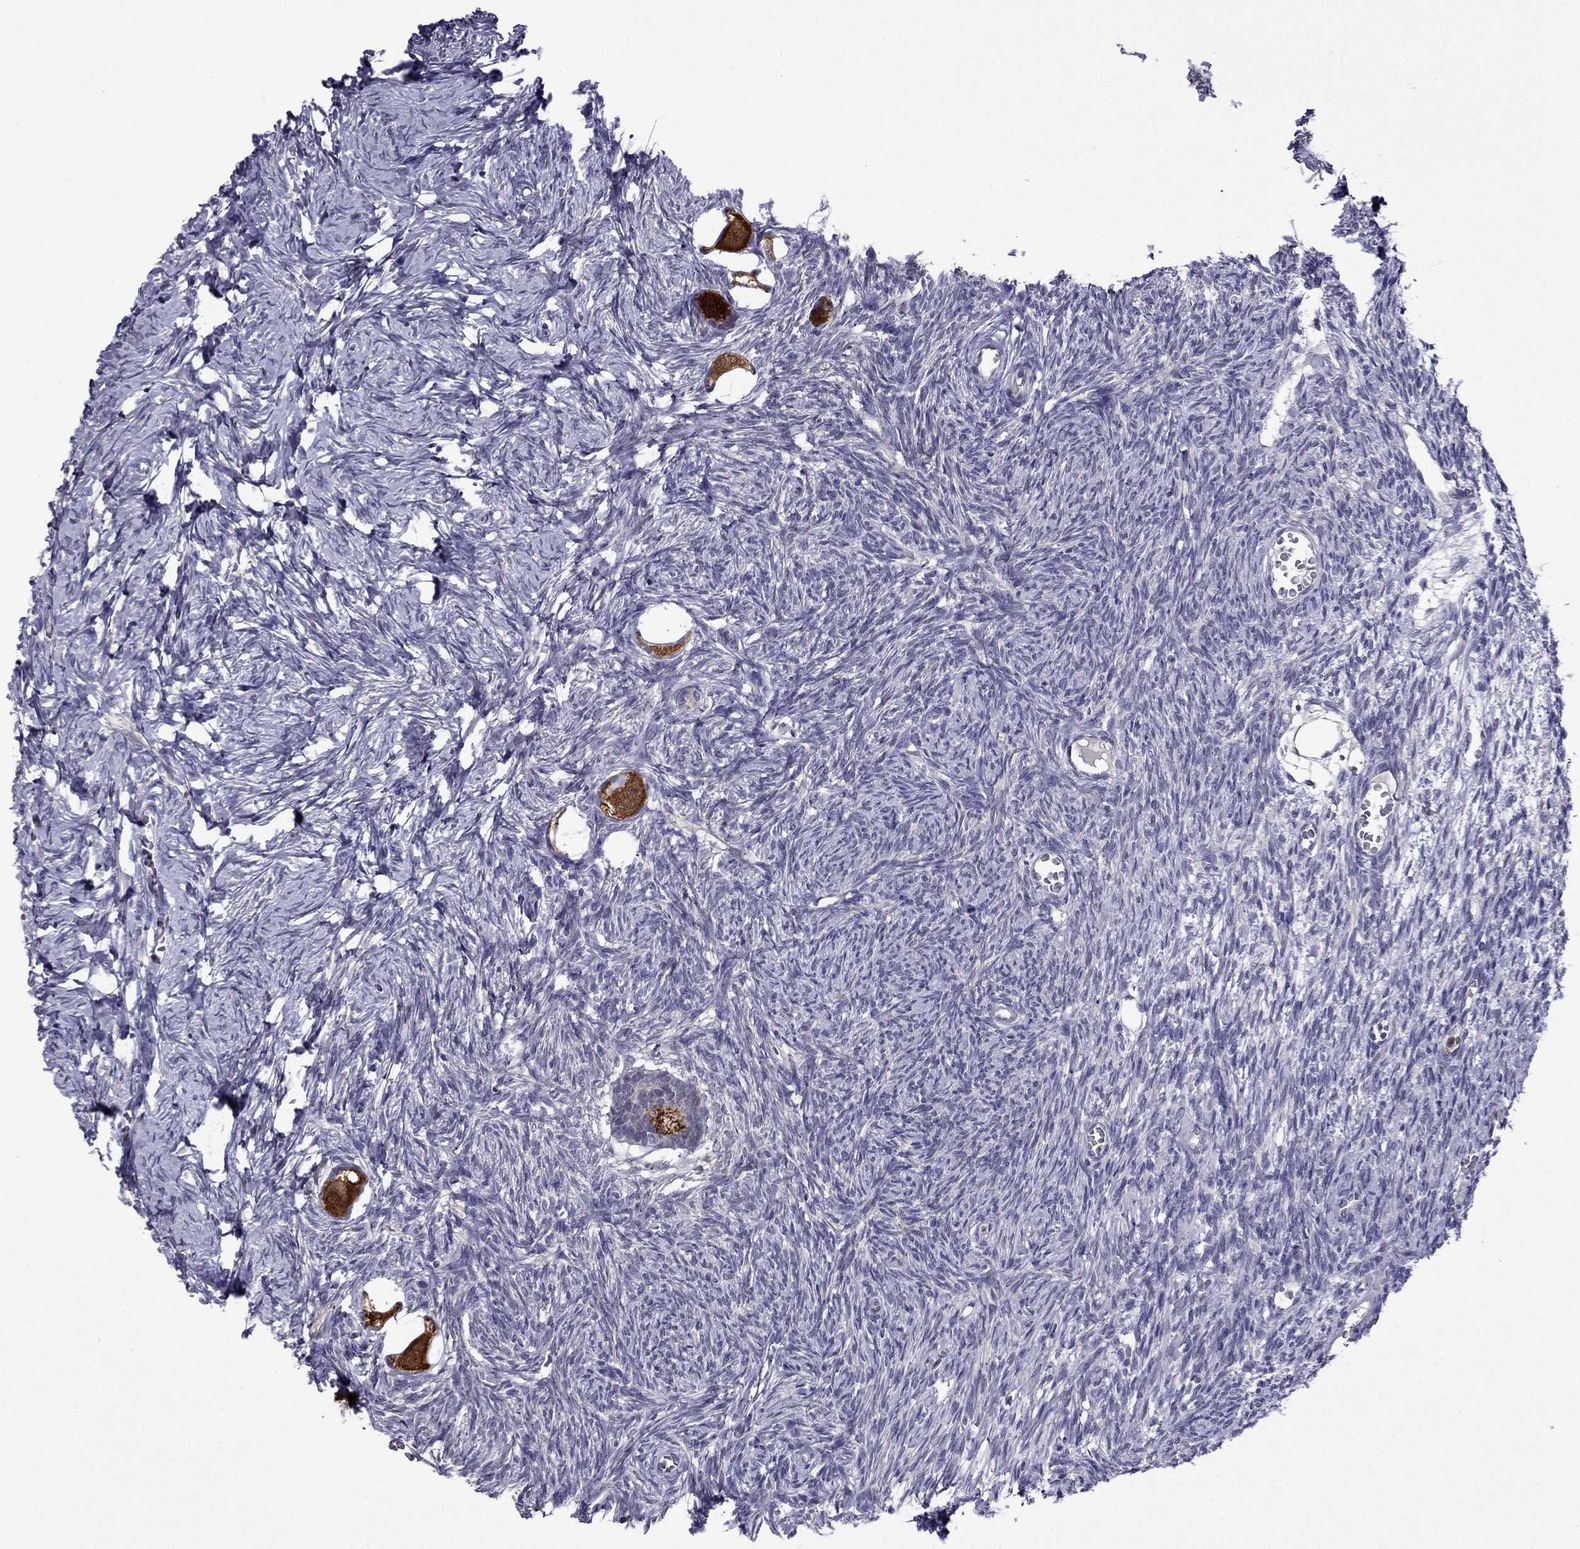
{"staining": {"intensity": "strong", "quantity": ">75%", "location": "cytoplasmic/membranous"}, "tissue": "ovary", "cell_type": "Follicle cells", "image_type": "normal", "snomed": [{"axis": "morphology", "description": "Normal tissue, NOS"}, {"axis": "topography", "description": "Ovary"}], "caption": "An immunohistochemistry histopathology image of normal tissue is shown. Protein staining in brown shows strong cytoplasmic/membranous positivity in ovary within follicle cells. The protein is stained brown, and the nuclei are stained in blue (DAB IHC with brightfield microscopy, high magnification).", "gene": "CDK5", "patient": {"sex": "female", "age": 27}}